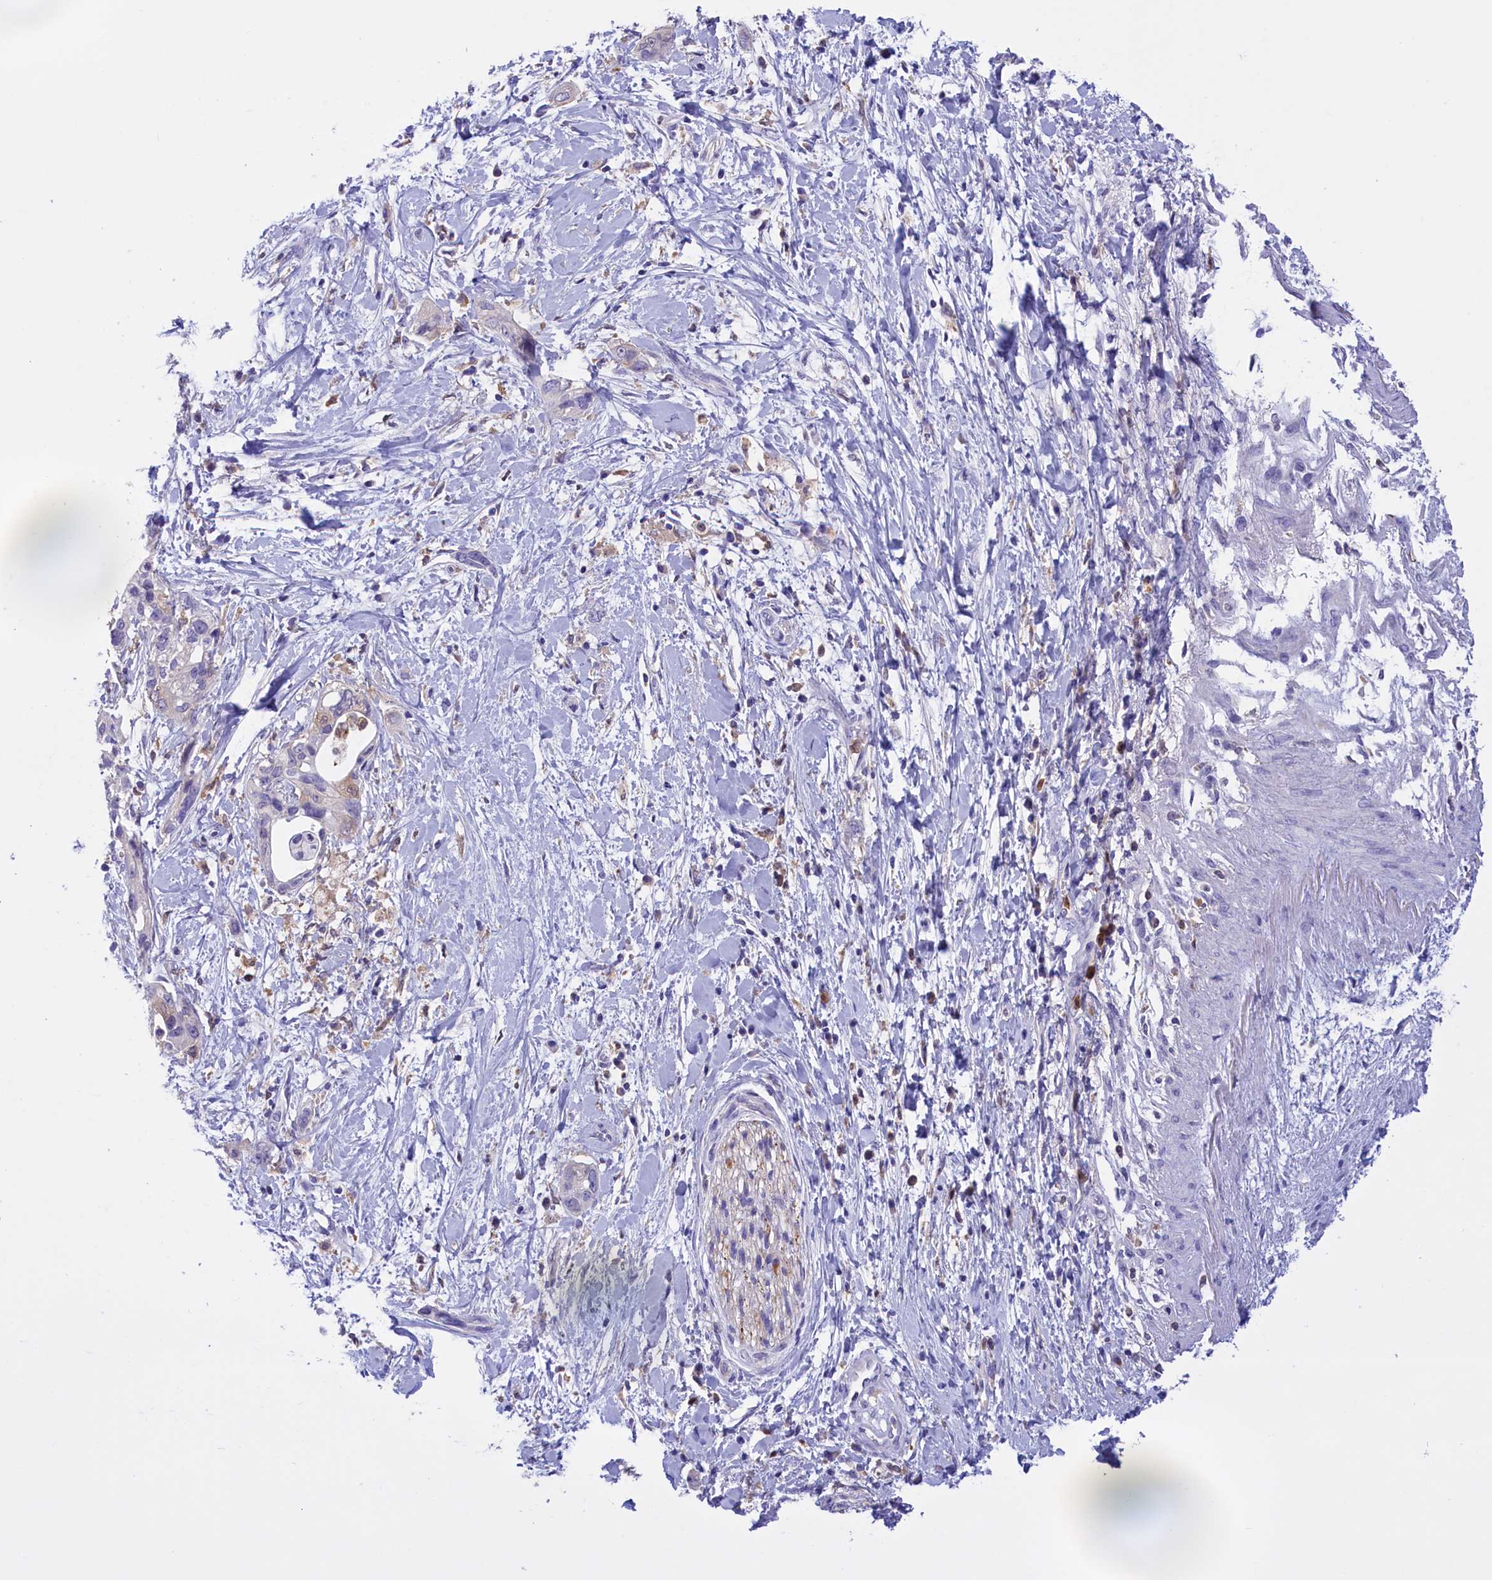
{"staining": {"intensity": "negative", "quantity": "none", "location": "none"}, "tissue": "pancreatic cancer", "cell_type": "Tumor cells", "image_type": "cancer", "snomed": [{"axis": "morphology", "description": "Normal tissue, NOS"}, {"axis": "morphology", "description": "Adenocarcinoma, NOS"}, {"axis": "topography", "description": "Pancreas"}, {"axis": "topography", "description": "Peripheral nerve tissue"}], "caption": "IHC micrograph of neoplastic tissue: human adenocarcinoma (pancreatic) stained with DAB exhibits no significant protein staining in tumor cells.", "gene": "FAM149B1", "patient": {"sex": "male", "age": 59}}